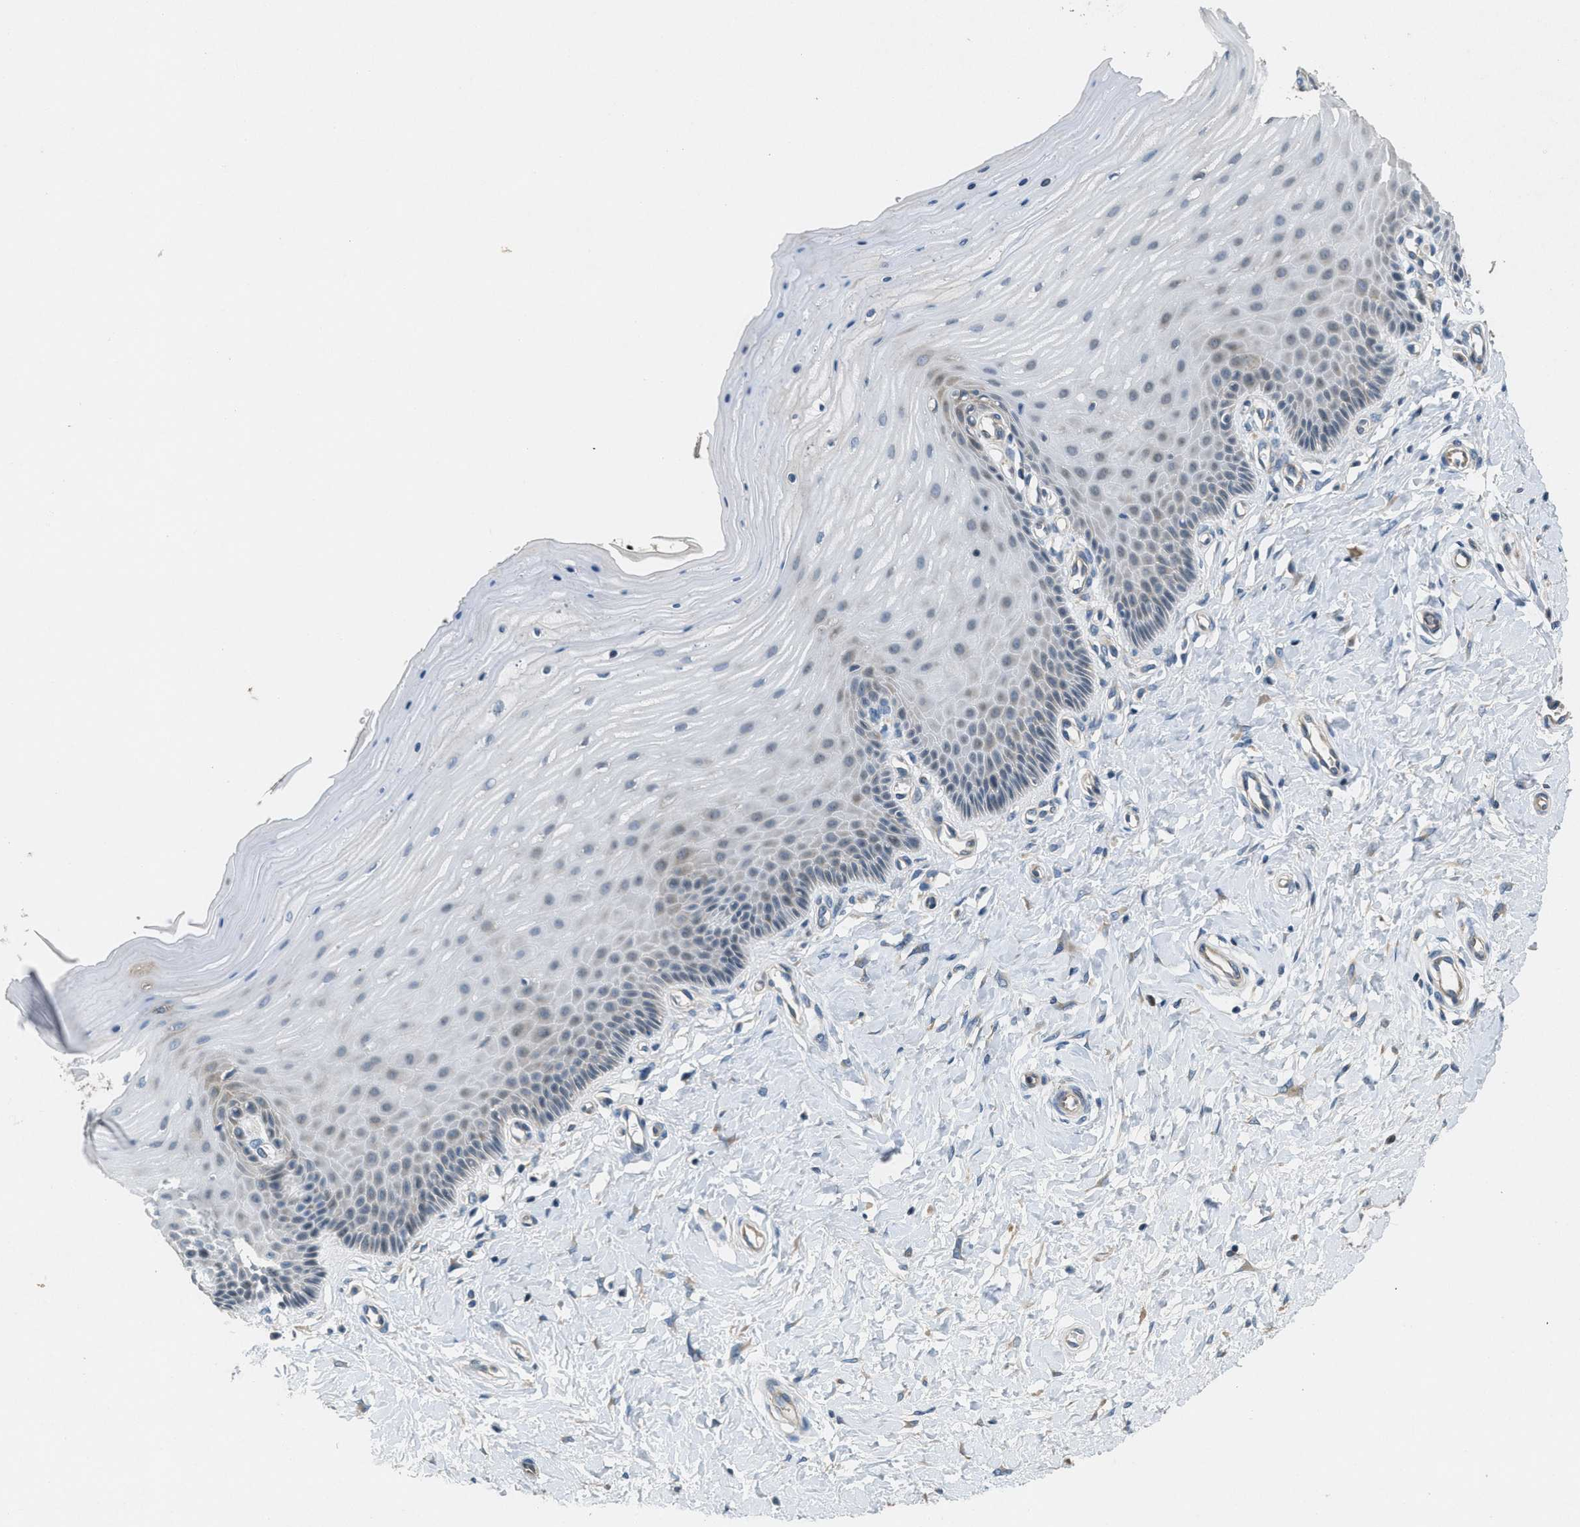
{"staining": {"intensity": "weak", "quantity": "25%-75%", "location": "cytoplasmic/membranous"}, "tissue": "cervix", "cell_type": "Squamous epithelial cells", "image_type": "normal", "snomed": [{"axis": "morphology", "description": "Normal tissue, NOS"}, {"axis": "topography", "description": "Cervix"}], "caption": "Cervix stained for a protein shows weak cytoplasmic/membranous positivity in squamous epithelial cells. The protein is stained brown, and the nuclei are stained in blue (DAB (3,3'-diaminobenzidine) IHC with brightfield microscopy, high magnification).", "gene": "ADCY6", "patient": {"sex": "female", "age": 55}}